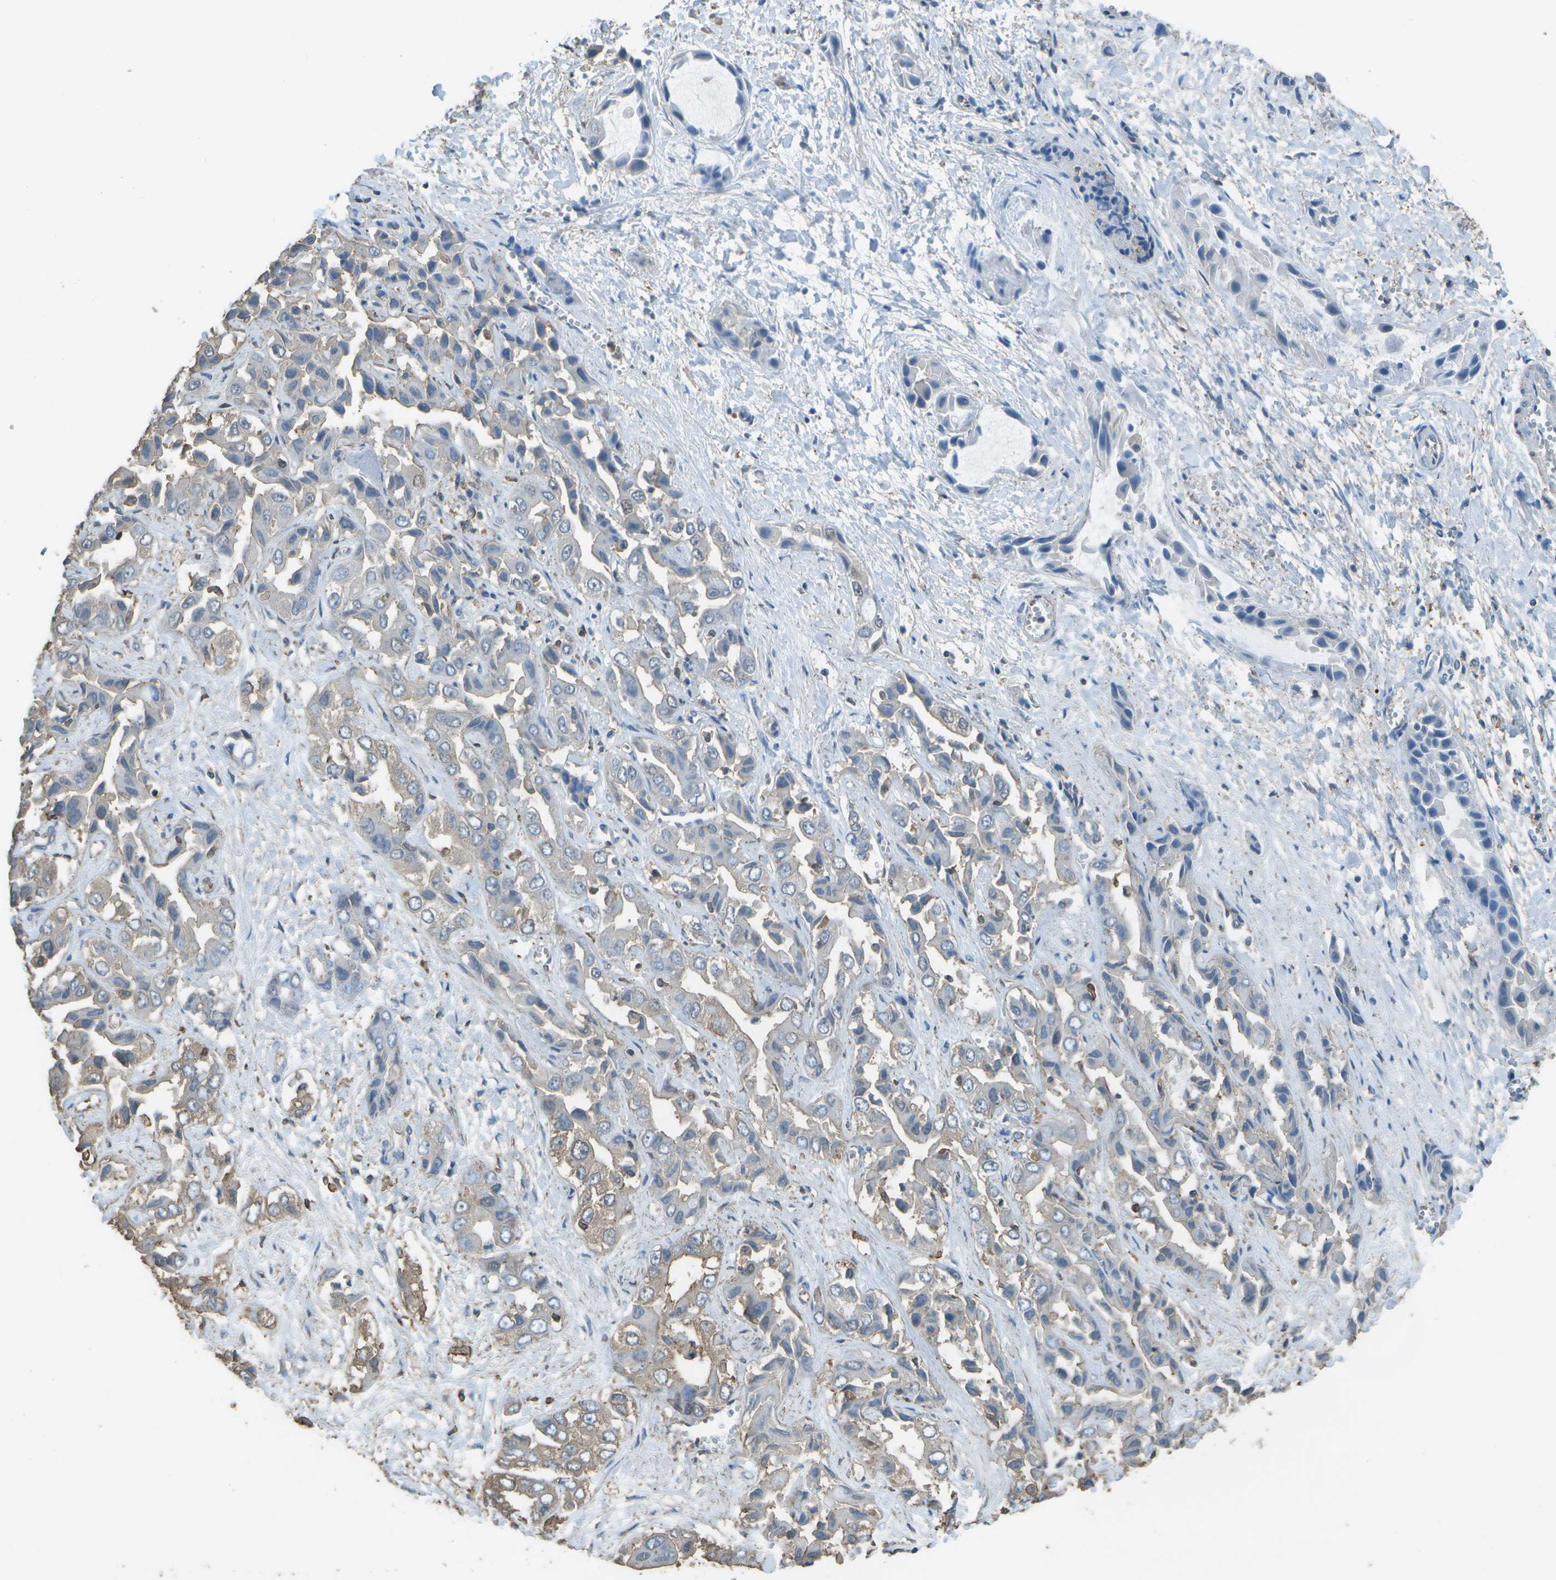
{"staining": {"intensity": "weak", "quantity": "<25%", "location": "cytoplasmic/membranous"}, "tissue": "liver cancer", "cell_type": "Tumor cells", "image_type": "cancer", "snomed": [{"axis": "morphology", "description": "Cholangiocarcinoma"}, {"axis": "topography", "description": "Liver"}], "caption": "An IHC image of liver cholangiocarcinoma is shown. There is no staining in tumor cells of liver cholangiocarcinoma.", "gene": "CYP4F11", "patient": {"sex": "female", "age": 52}}